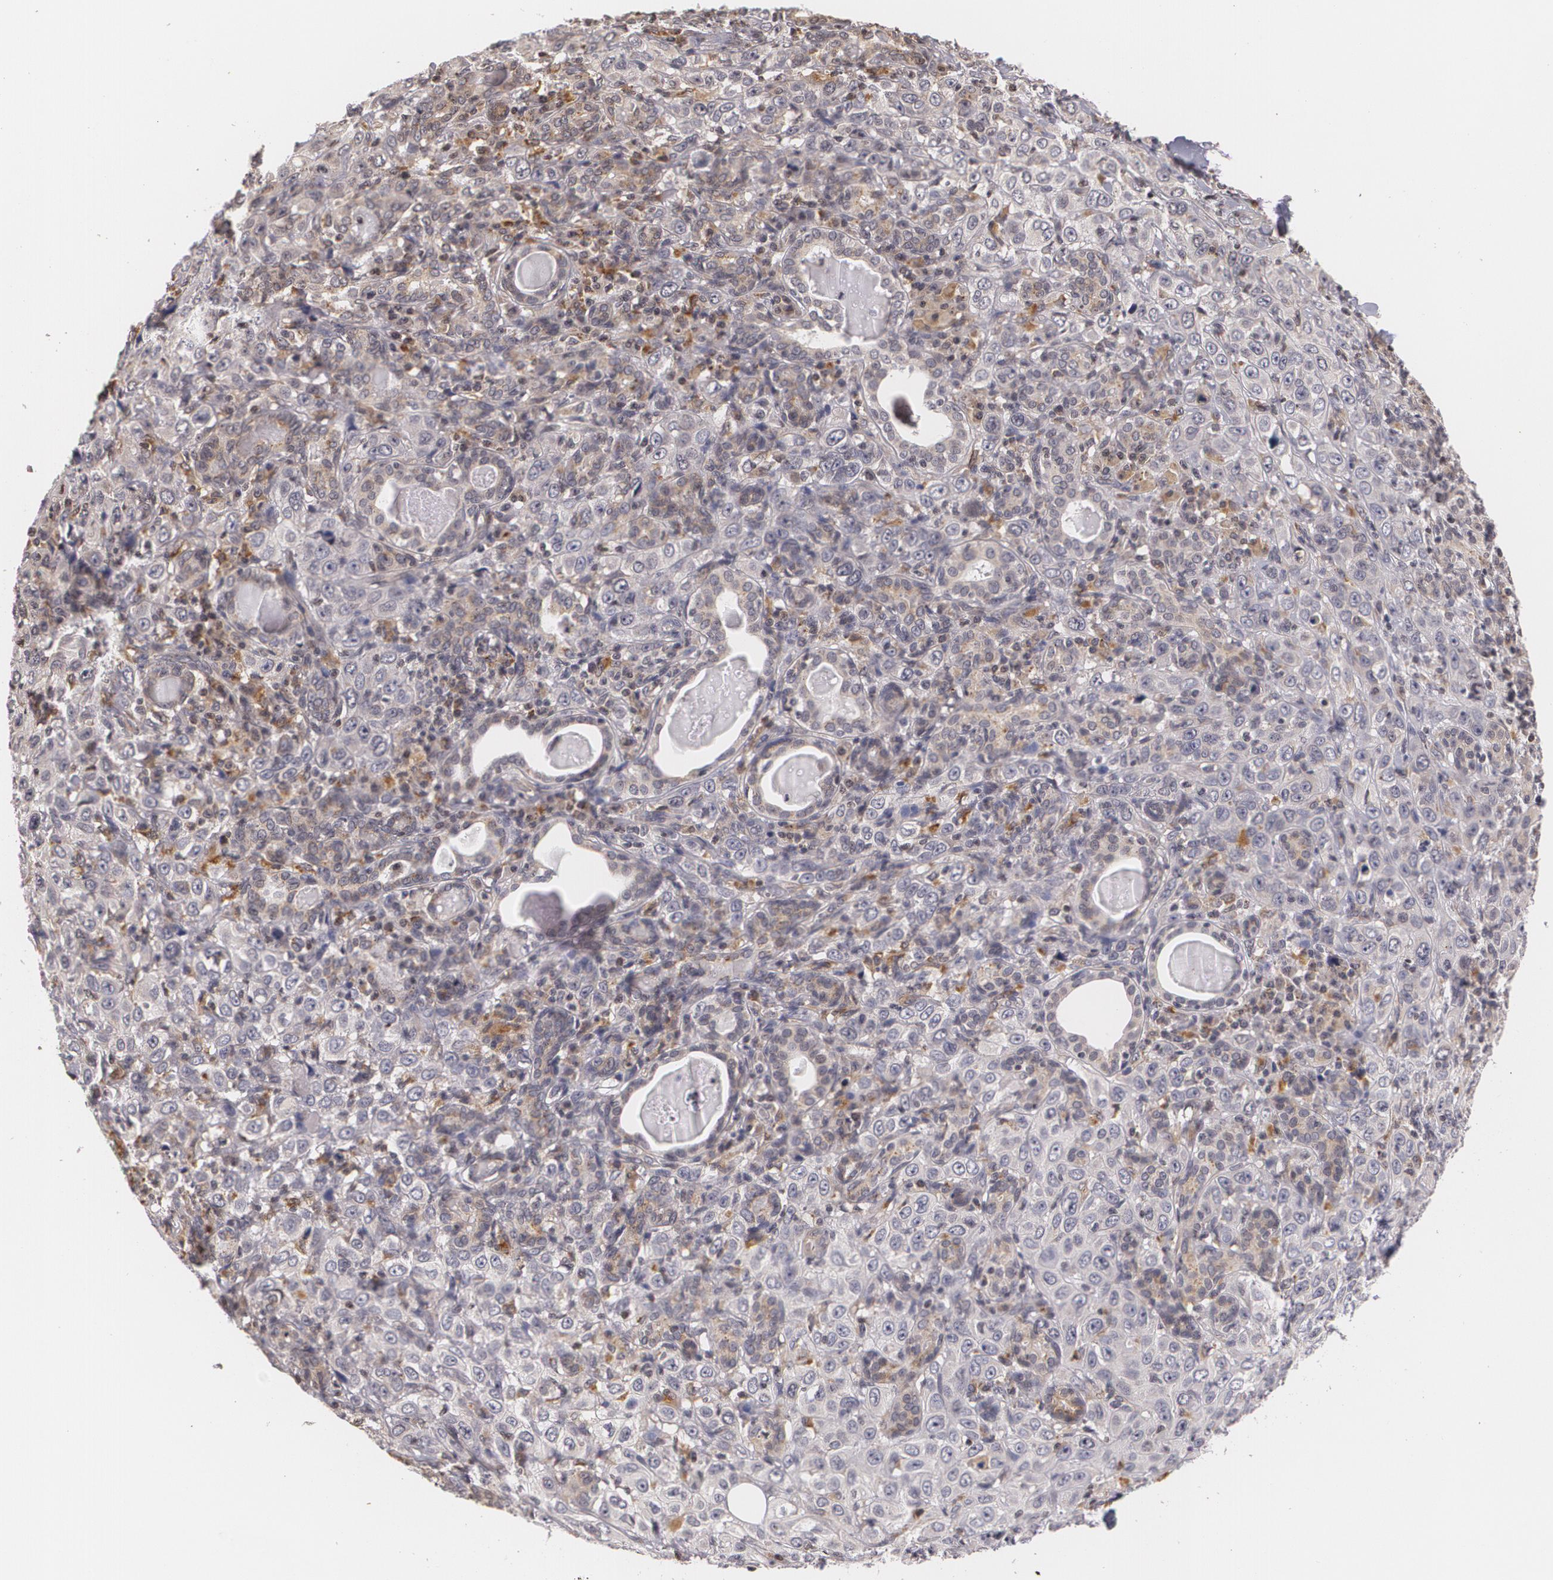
{"staining": {"intensity": "weak", "quantity": "<25%", "location": "cytoplasmic/membranous"}, "tissue": "skin cancer", "cell_type": "Tumor cells", "image_type": "cancer", "snomed": [{"axis": "morphology", "description": "Squamous cell carcinoma, NOS"}, {"axis": "topography", "description": "Skin"}], "caption": "Protein analysis of skin squamous cell carcinoma reveals no significant expression in tumor cells.", "gene": "VAV3", "patient": {"sex": "male", "age": 84}}